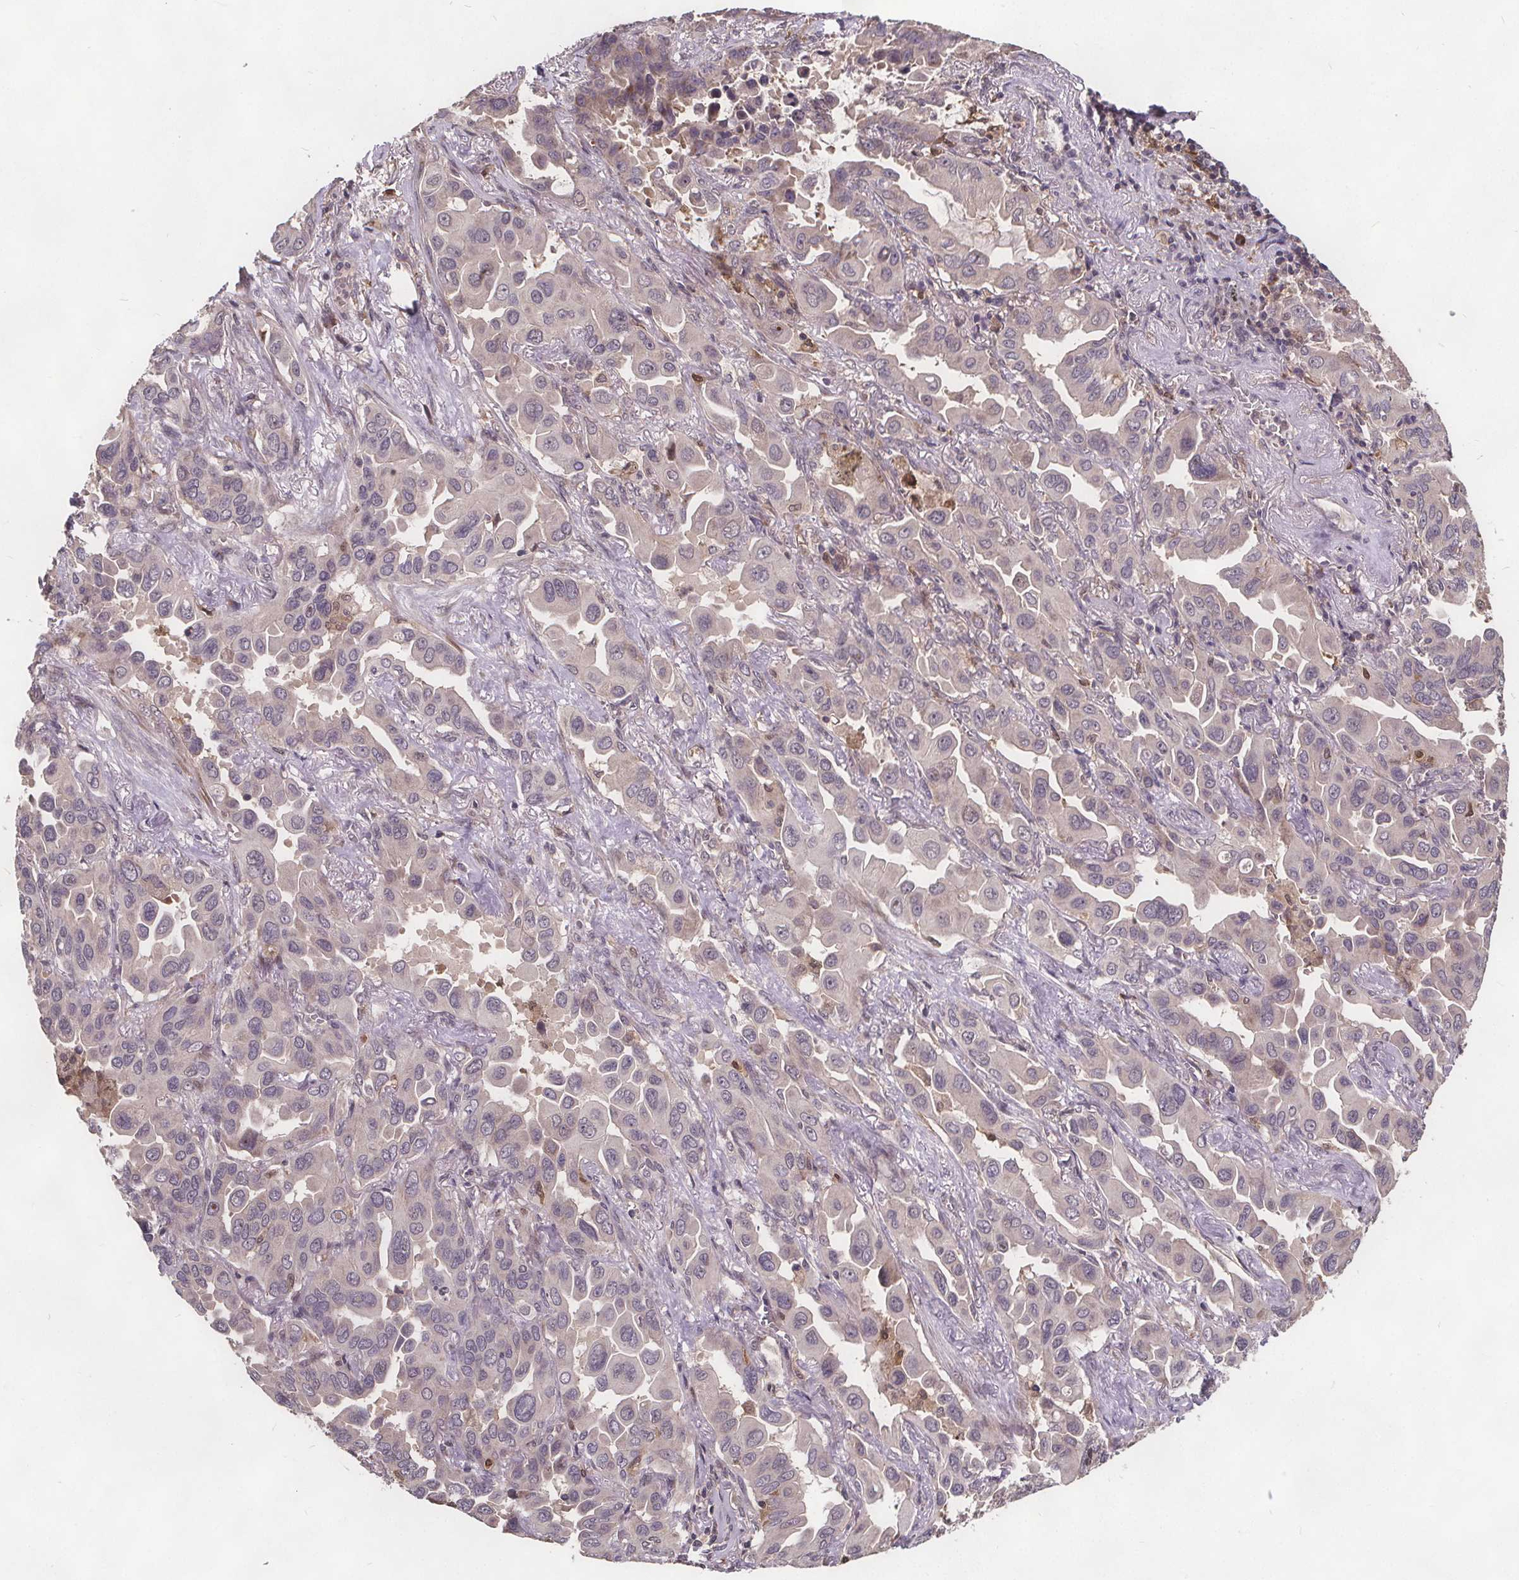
{"staining": {"intensity": "negative", "quantity": "none", "location": "none"}, "tissue": "lung cancer", "cell_type": "Tumor cells", "image_type": "cancer", "snomed": [{"axis": "morphology", "description": "Adenocarcinoma, NOS"}, {"axis": "topography", "description": "Lung"}], "caption": "Micrograph shows no protein expression in tumor cells of lung adenocarcinoma tissue. (DAB immunohistochemistry (IHC) with hematoxylin counter stain).", "gene": "USP9X", "patient": {"sex": "male", "age": 64}}